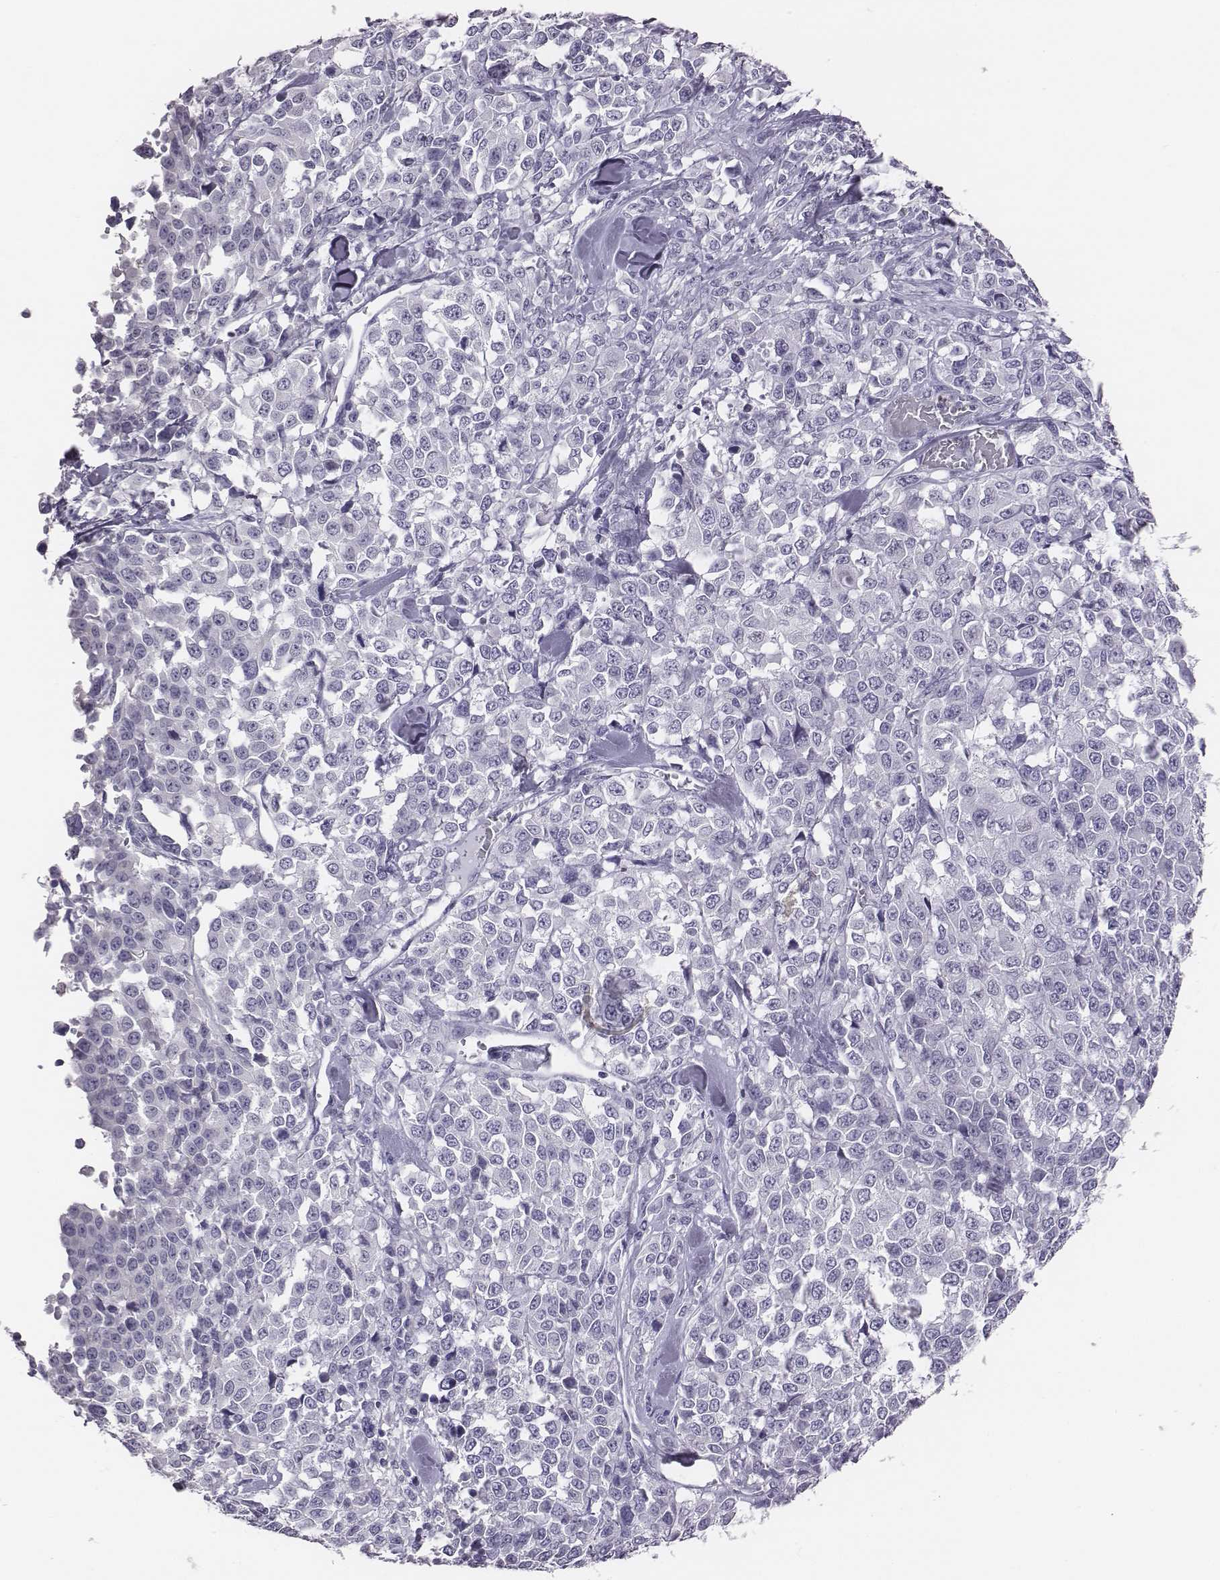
{"staining": {"intensity": "negative", "quantity": "none", "location": "none"}, "tissue": "melanoma", "cell_type": "Tumor cells", "image_type": "cancer", "snomed": [{"axis": "morphology", "description": "Malignant melanoma, Metastatic site"}, {"axis": "topography", "description": "Skin"}], "caption": "This is an immunohistochemistry photomicrograph of melanoma. There is no expression in tumor cells.", "gene": "ACOD1", "patient": {"sex": "male", "age": 84}}